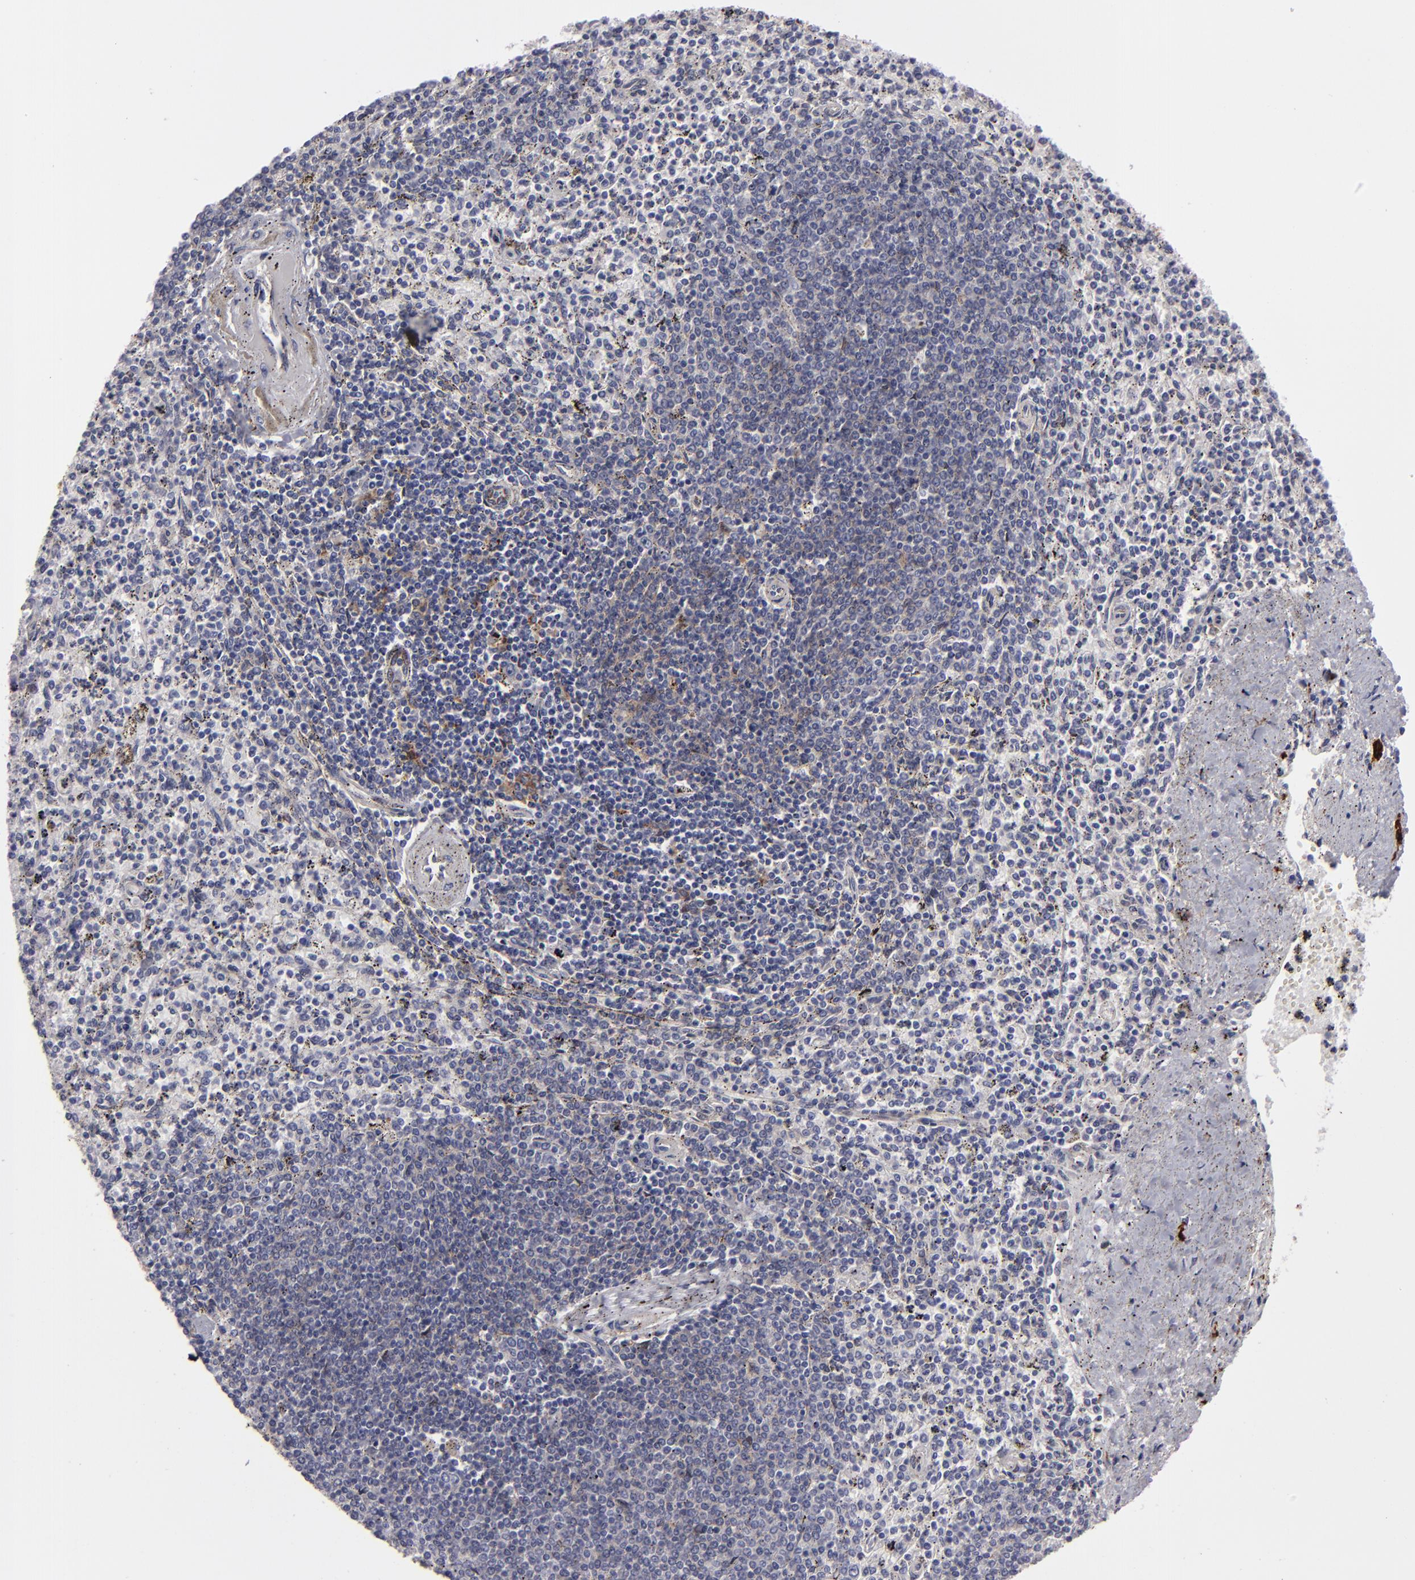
{"staining": {"intensity": "negative", "quantity": "none", "location": "none"}, "tissue": "spleen", "cell_type": "Cells in red pulp", "image_type": "normal", "snomed": [{"axis": "morphology", "description": "Normal tissue, NOS"}, {"axis": "topography", "description": "Spleen"}], "caption": "Micrograph shows no significant protein staining in cells in red pulp of benign spleen.", "gene": "ALCAM", "patient": {"sex": "male", "age": 72}}